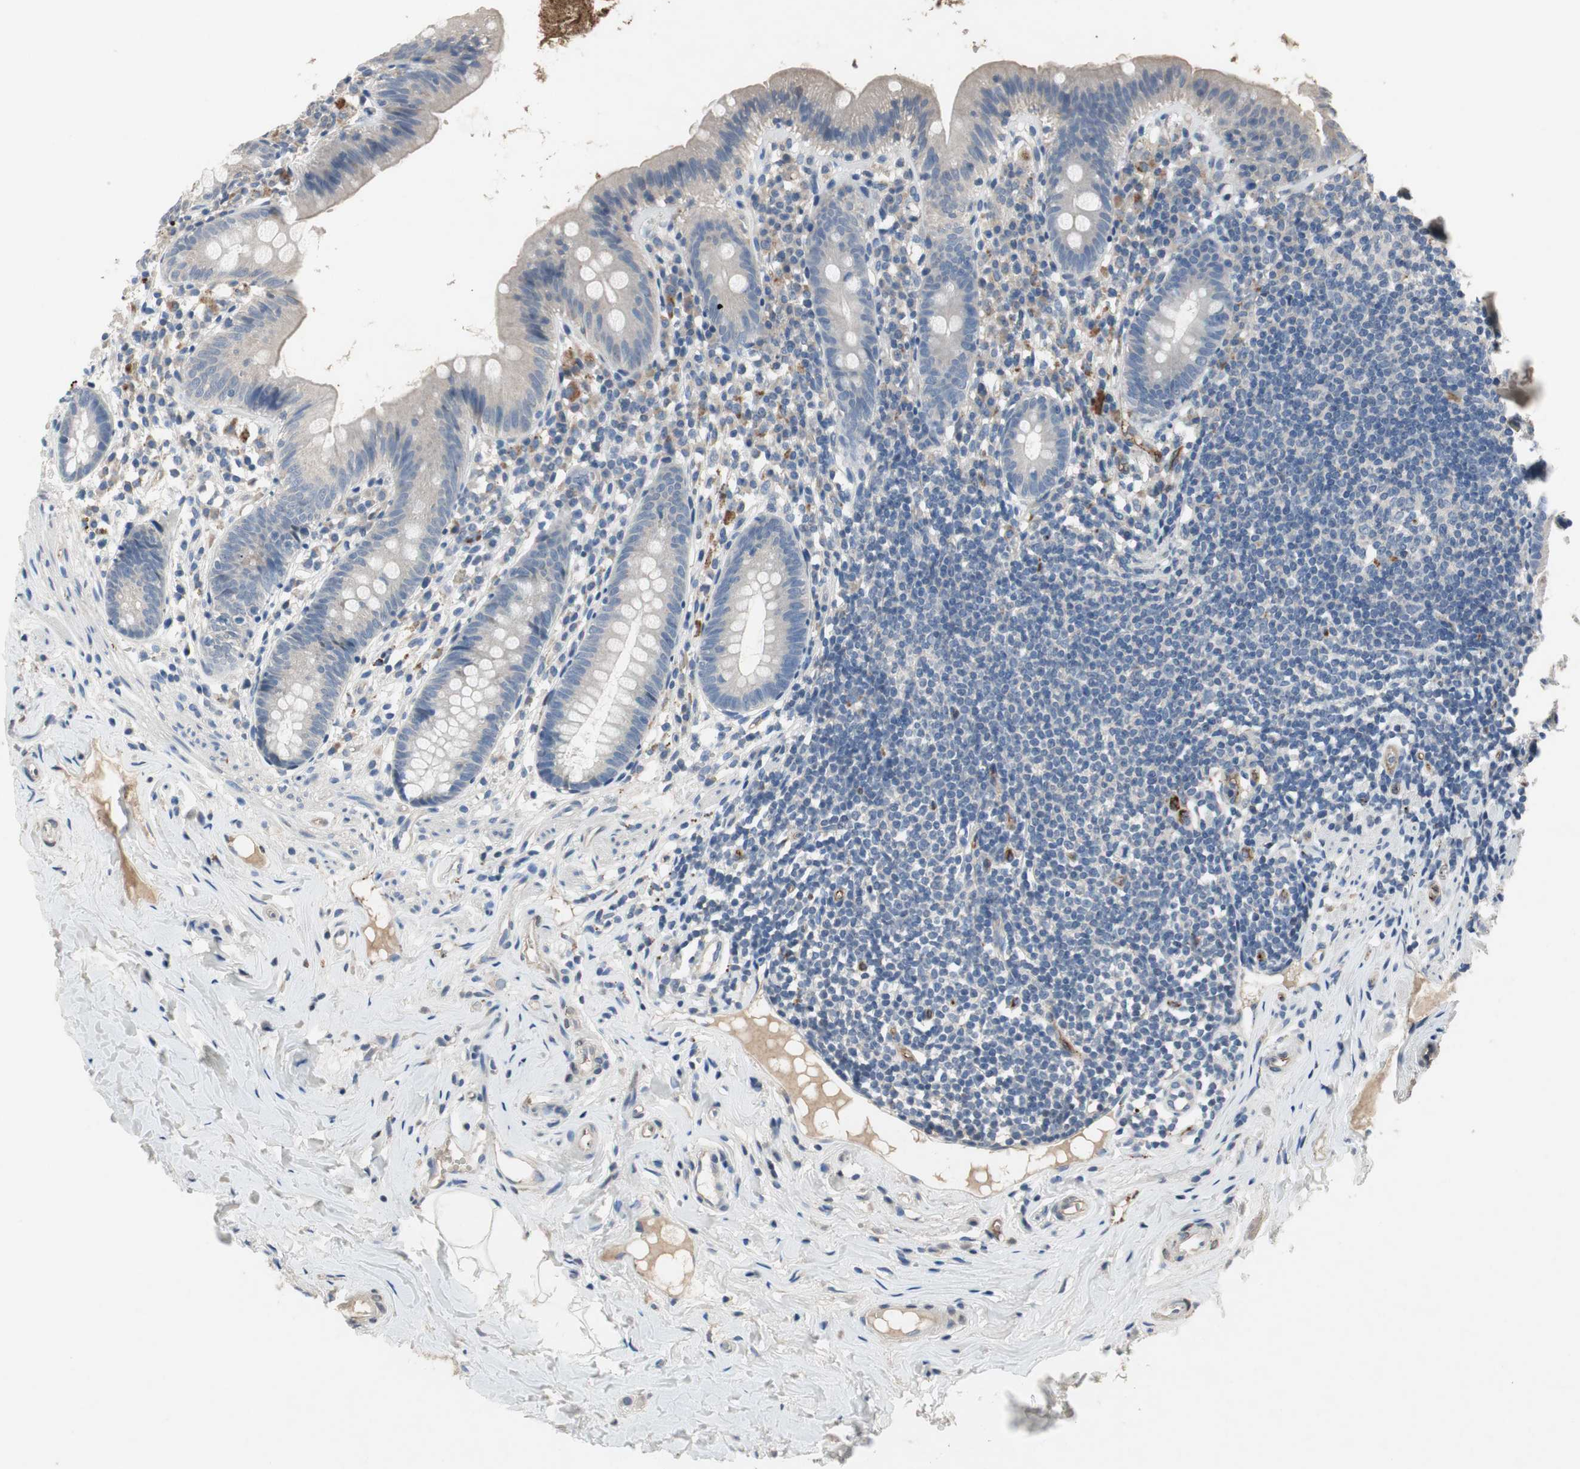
{"staining": {"intensity": "negative", "quantity": "none", "location": "none"}, "tissue": "appendix", "cell_type": "Glandular cells", "image_type": "normal", "snomed": [{"axis": "morphology", "description": "Normal tissue, NOS"}, {"axis": "topography", "description": "Appendix"}], "caption": "Immunohistochemistry (IHC) histopathology image of benign human appendix stained for a protein (brown), which shows no positivity in glandular cells. Brightfield microscopy of immunohistochemistry stained with DAB (3,3'-diaminobenzidine) (brown) and hematoxylin (blue), captured at high magnification.", "gene": "ALPL", "patient": {"sex": "male", "age": 52}}